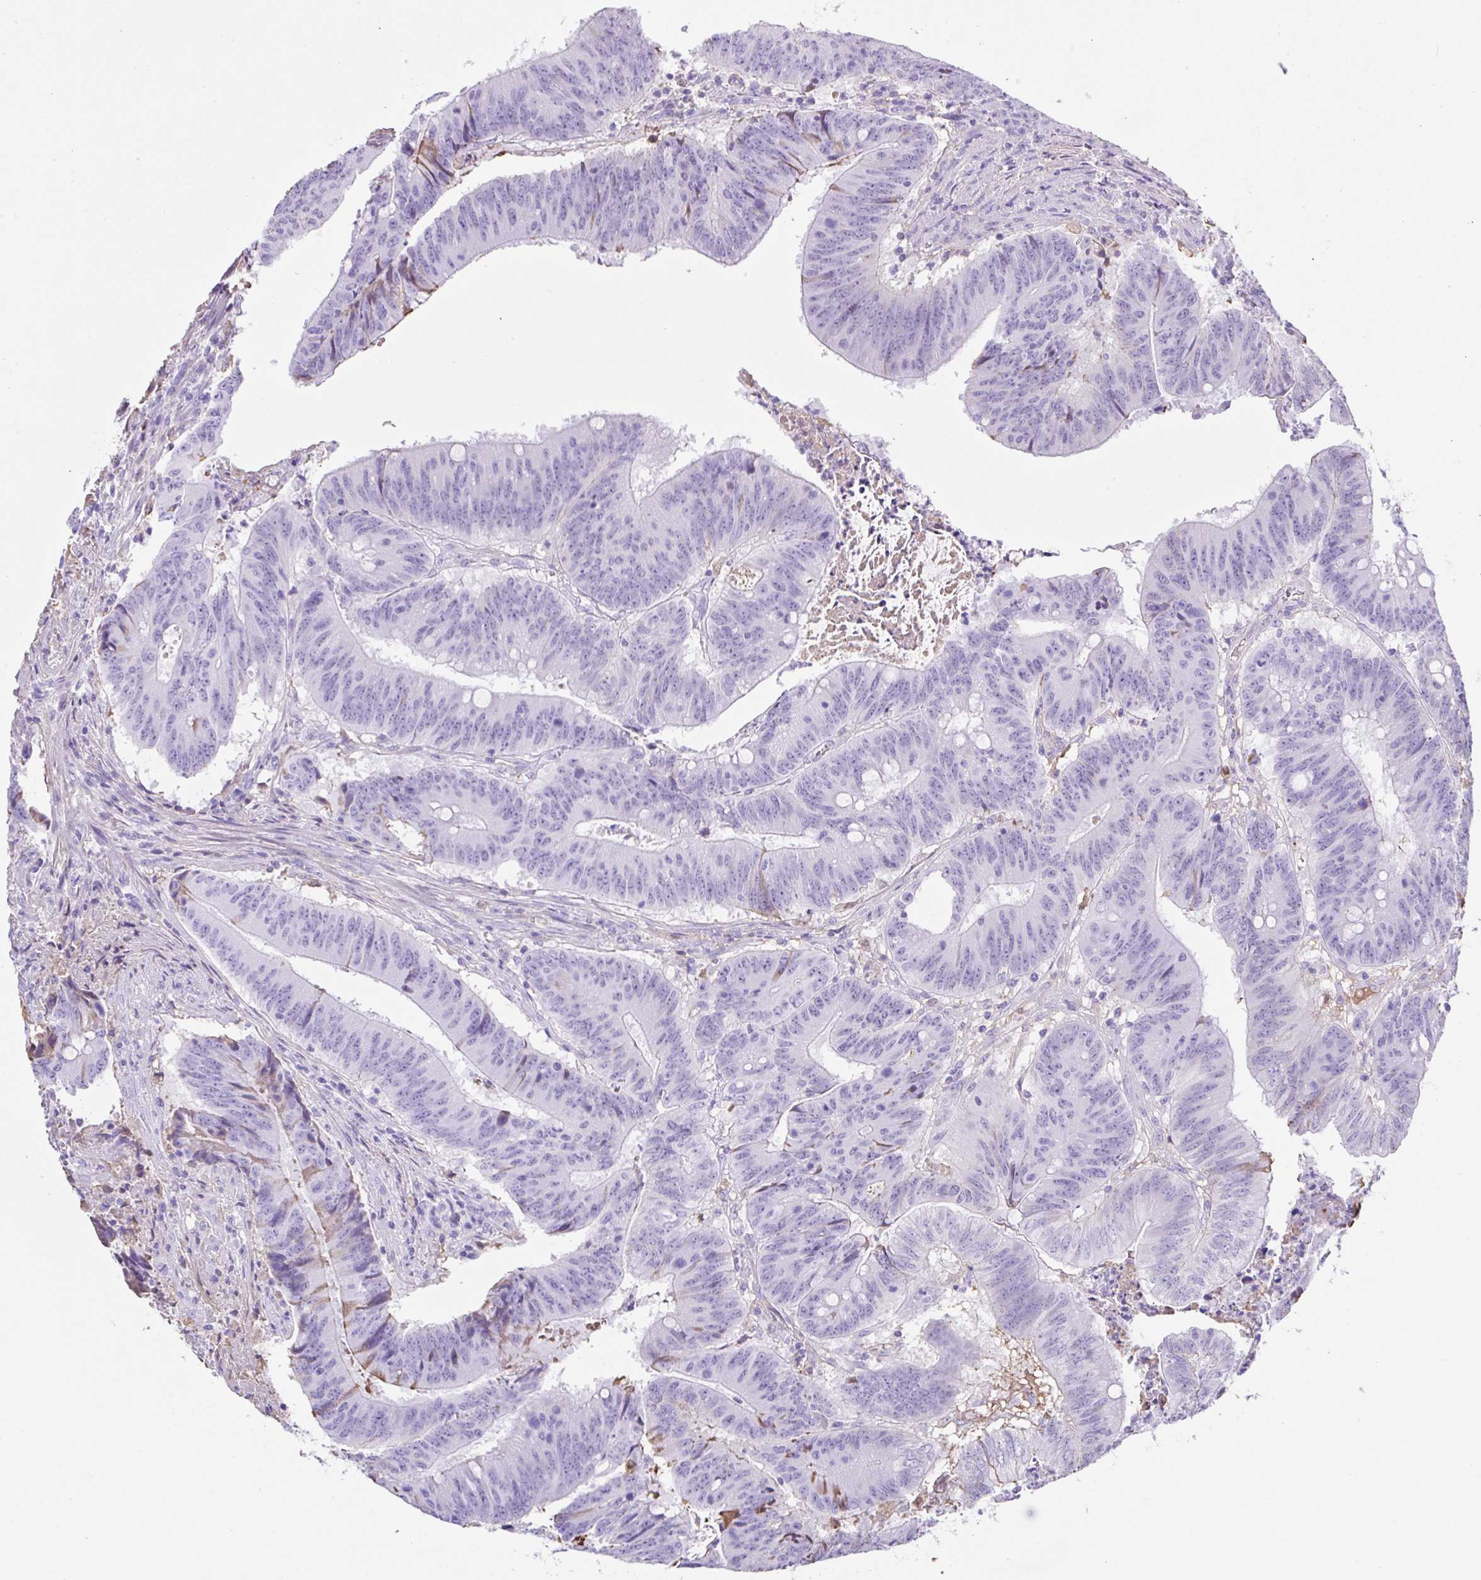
{"staining": {"intensity": "weak", "quantity": "<25%", "location": "cytoplasmic/membranous"}, "tissue": "colorectal cancer", "cell_type": "Tumor cells", "image_type": "cancer", "snomed": [{"axis": "morphology", "description": "Adenocarcinoma, NOS"}, {"axis": "topography", "description": "Colon"}], "caption": "DAB immunohistochemical staining of adenocarcinoma (colorectal) reveals no significant expression in tumor cells.", "gene": "HOXC12", "patient": {"sex": "female", "age": 87}}